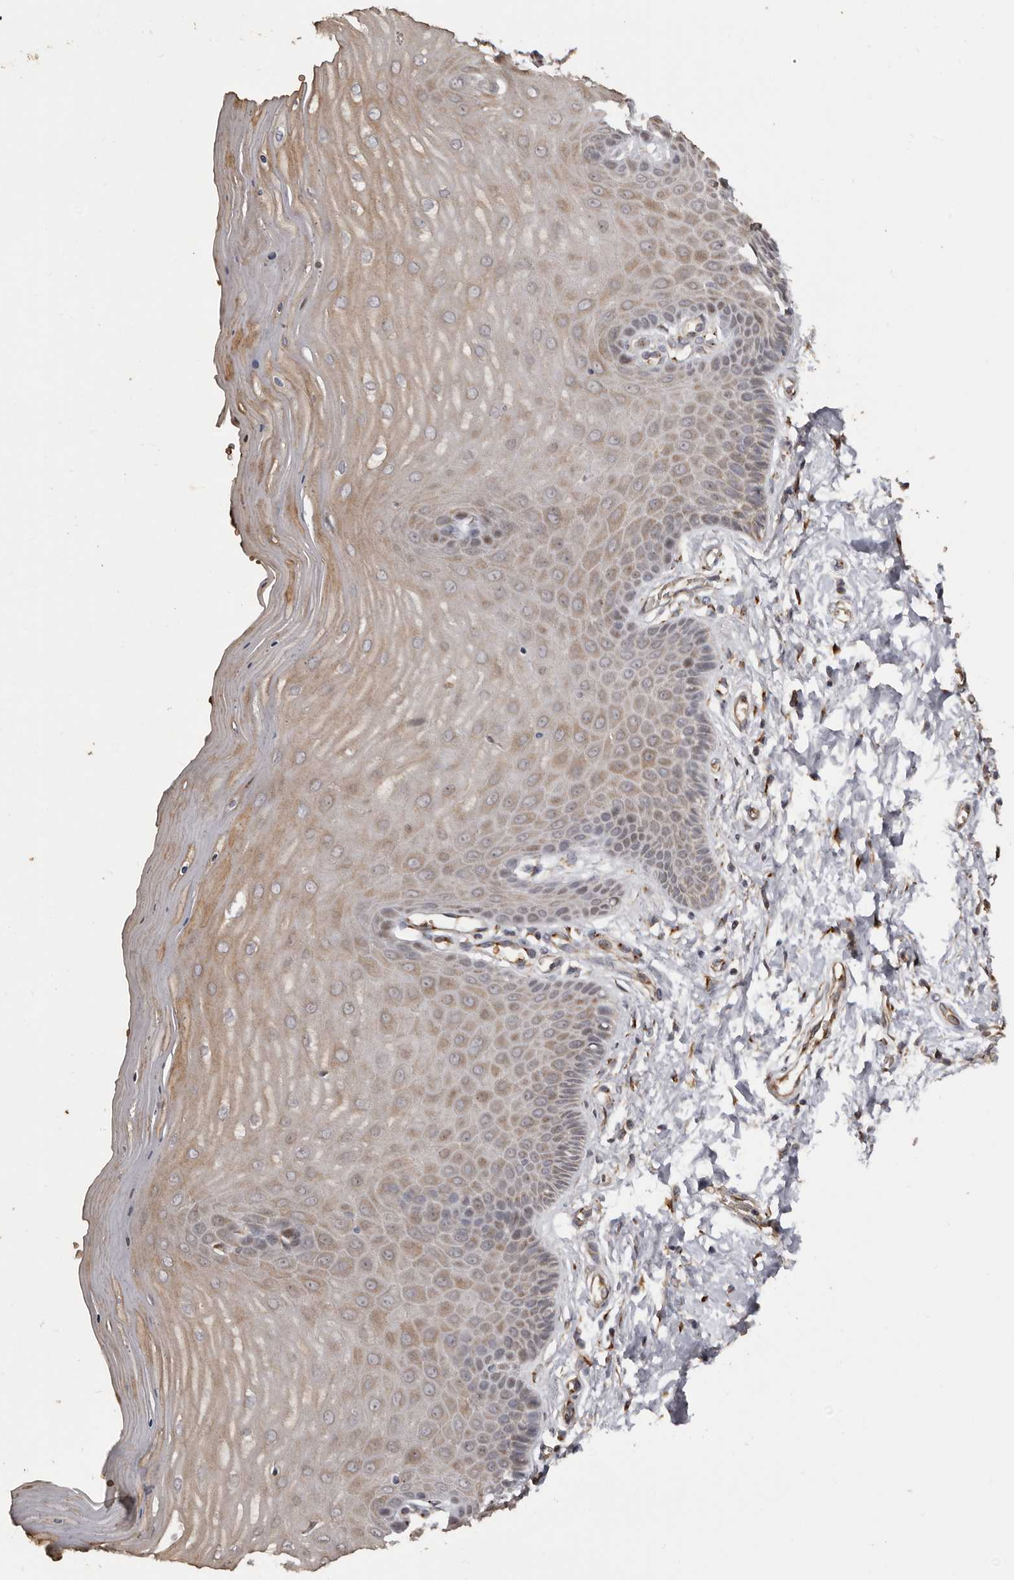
{"staining": {"intensity": "strong", "quantity": ">75%", "location": "cytoplasmic/membranous"}, "tissue": "cervix", "cell_type": "Glandular cells", "image_type": "normal", "snomed": [{"axis": "morphology", "description": "Normal tissue, NOS"}, {"axis": "topography", "description": "Cervix"}], "caption": "An image showing strong cytoplasmic/membranous expression in approximately >75% of glandular cells in unremarkable cervix, as visualized by brown immunohistochemical staining.", "gene": "ENTREP1", "patient": {"sex": "female", "age": 55}}